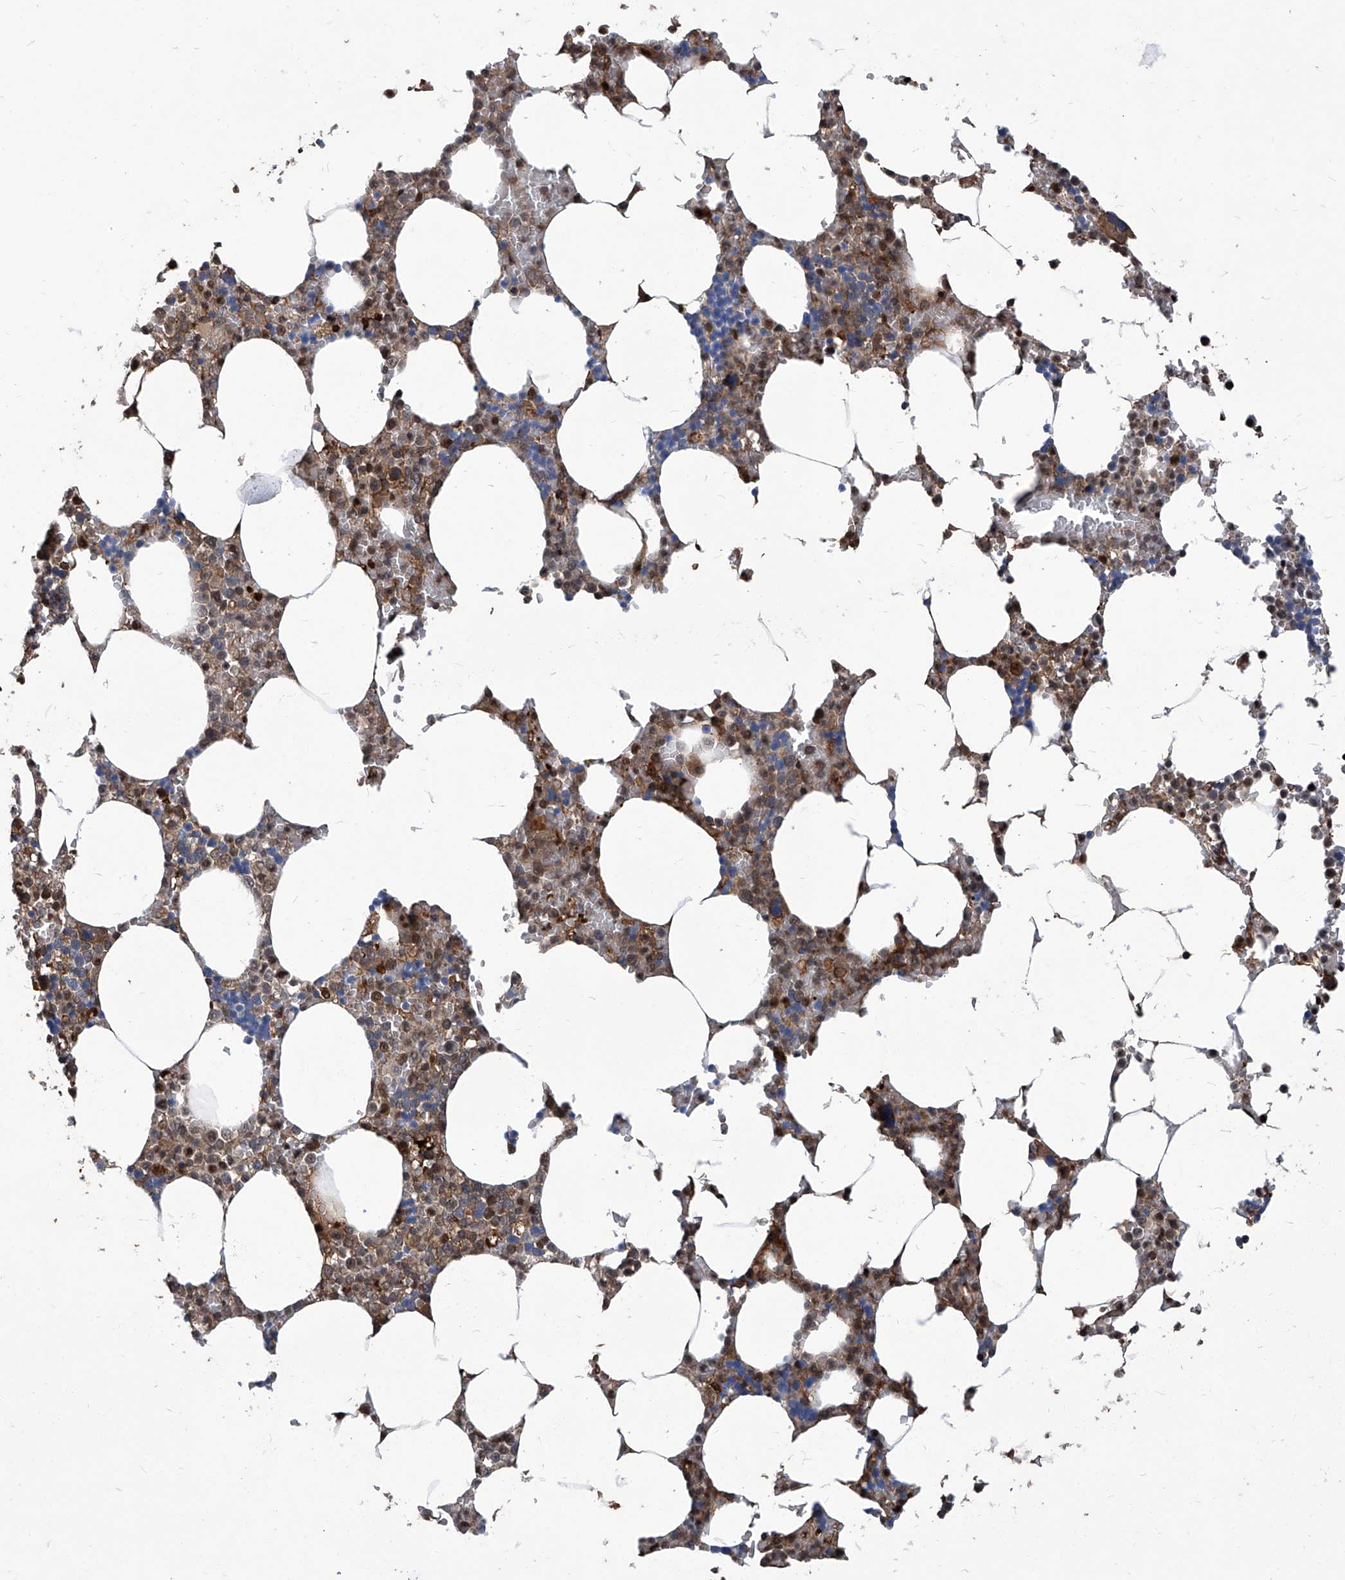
{"staining": {"intensity": "moderate", "quantity": "25%-75%", "location": "cytoplasmic/membranous,nuclear"}, "tissue": "bone marrow", "cell_type": "Hematopoietic cells", "image_type": "normal", "snomed": [{"axis": "morphology", "description": "Normal tissue, NOS"}, {"axis": "topography", "description": "Bone marrow"}], "caption": "Brown immunohistochemical staining in unremarkable bone marrow demonstrates moderate cytoplasmic/membranous,nuclear expression in approximately 25%-75% of hematopoietic cells.", "gene": "PSMB1", "patient": {"sex": "male", "age": 70}}